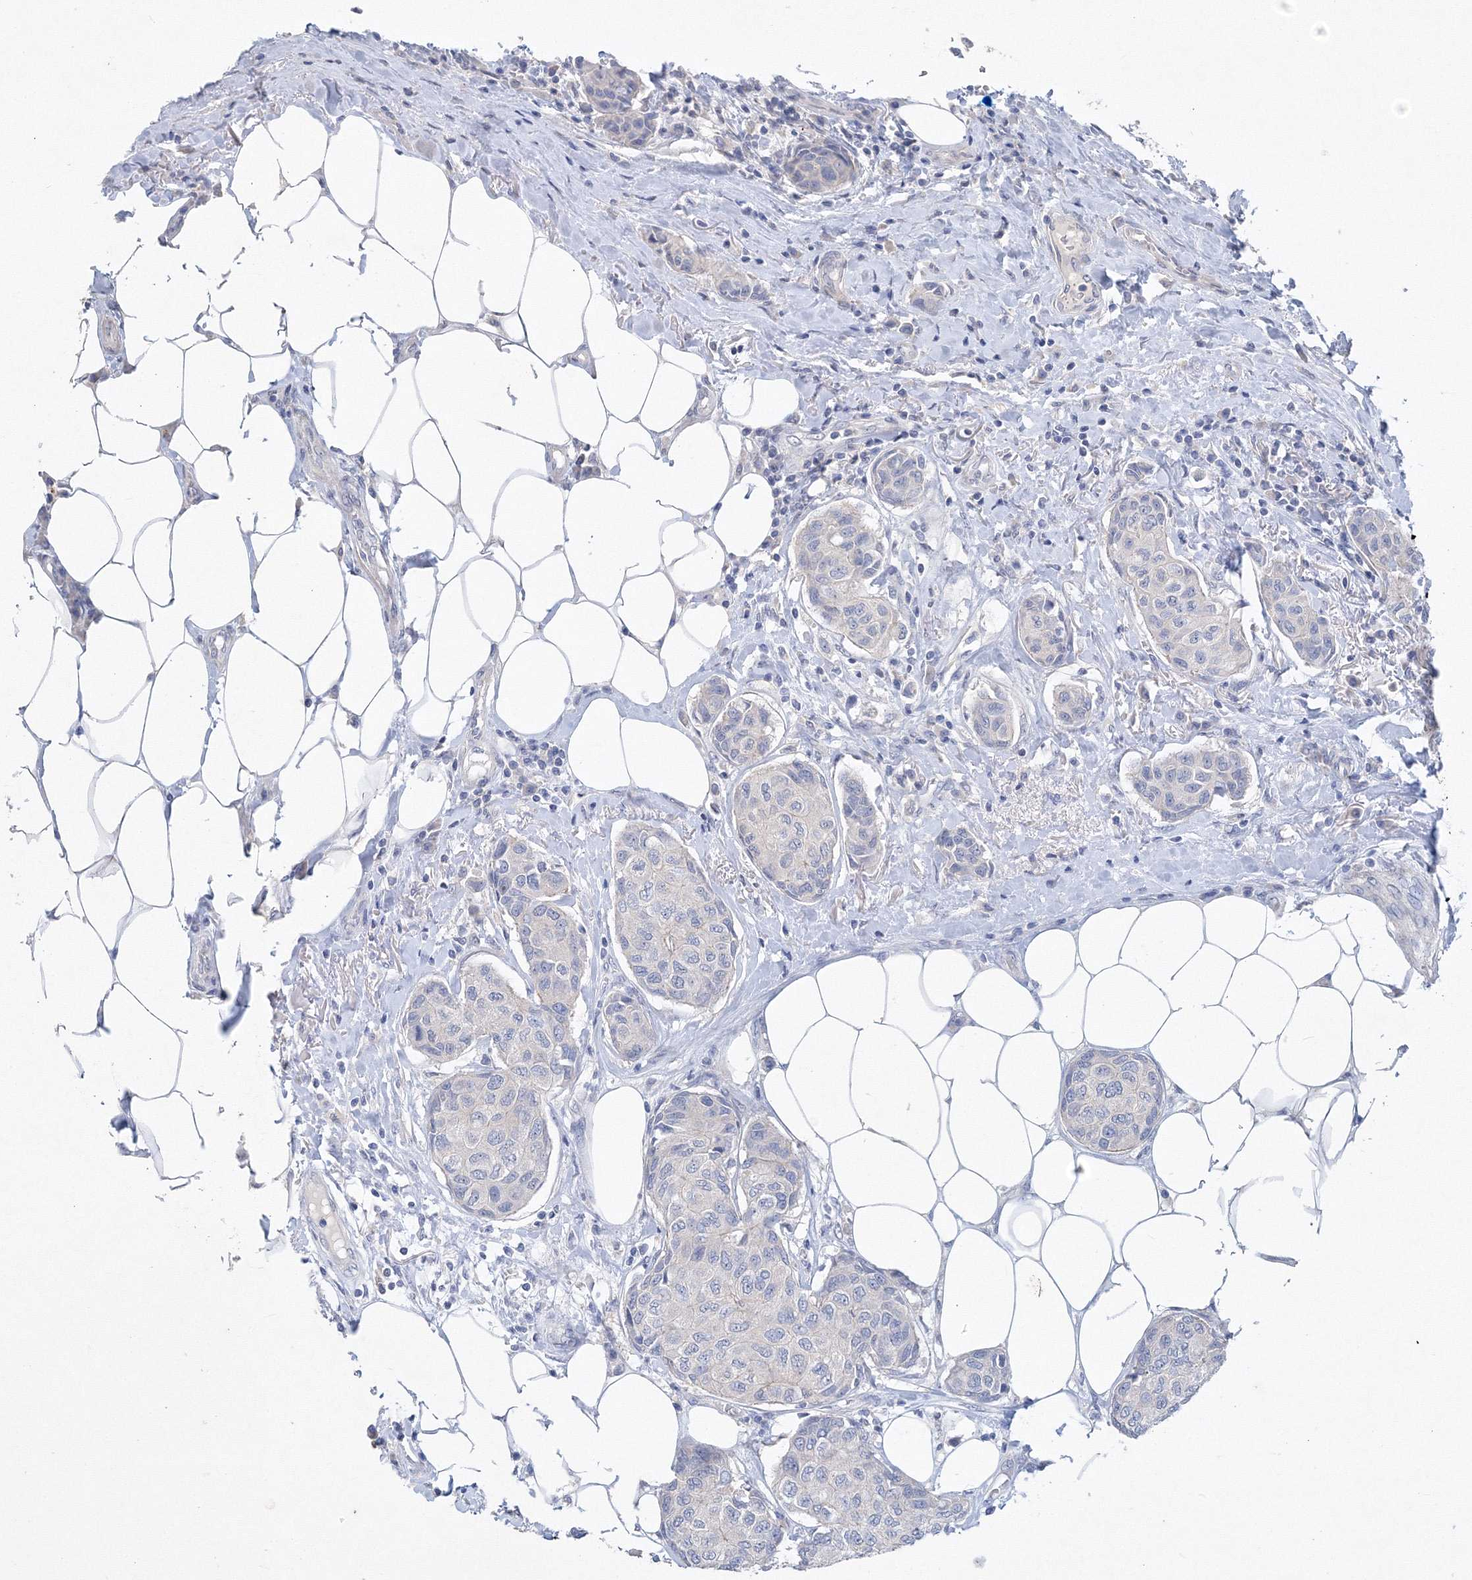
{"staining": {"intensity": "negative", "quantity": "none", "location": "none"}, "tissue": "breast cancer", "cell_type": "Tumor cells", "image_type": "cancer", "snomed": [{"axis": "morphology", "description": "Duct carcinoma"}, {"axis": "topography", "description": "Breast"}], "caption": "DAB immunohistochemical staining of breast cancer displays no significant positivity in tumor cells.", "gene": "OSBPL6", "patient": {"sex": "female", "age": 80}}